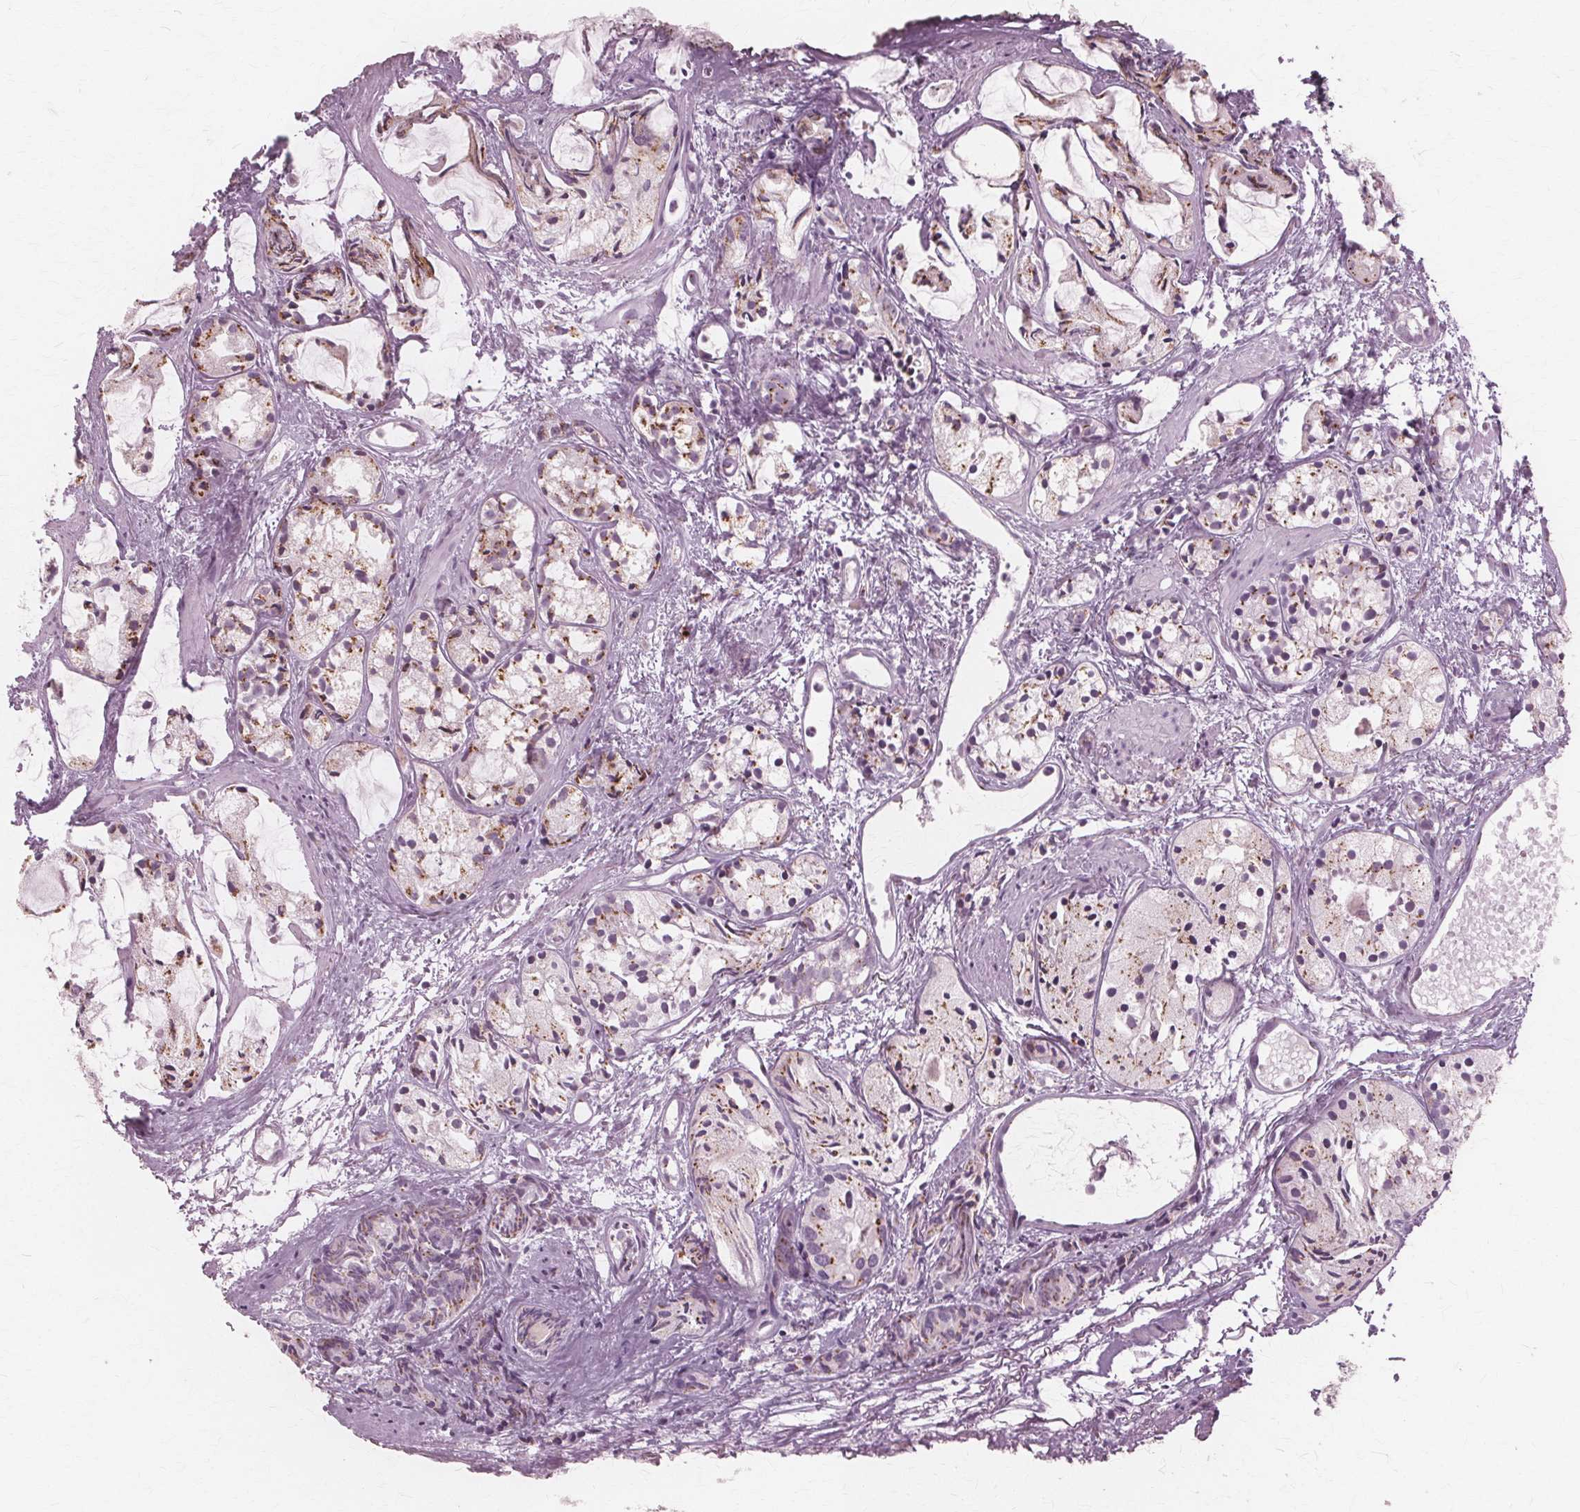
{"staining": {"intensity": "moderate", "quantity": "25%-75%", "location": "cytoplasmic/membranous"}, "tissue": "prostate cancer", "cell_type": "Tumor cells", "image_type": "cancer", "snomed": [{"axis": "morphology", "description": "Adenocarcinoma, High grade"}, {"axis": "topography", "description": "Prostate"}], "caption": "A brown stain highlights moderate cytoplasmic/membranous expression of a protein in prostate high-grade adenocarcinoma tumor cells. Nuclei are stained in blue.", "gene": "DNASE2", "patient": {"sex": "male", "age": 85}}